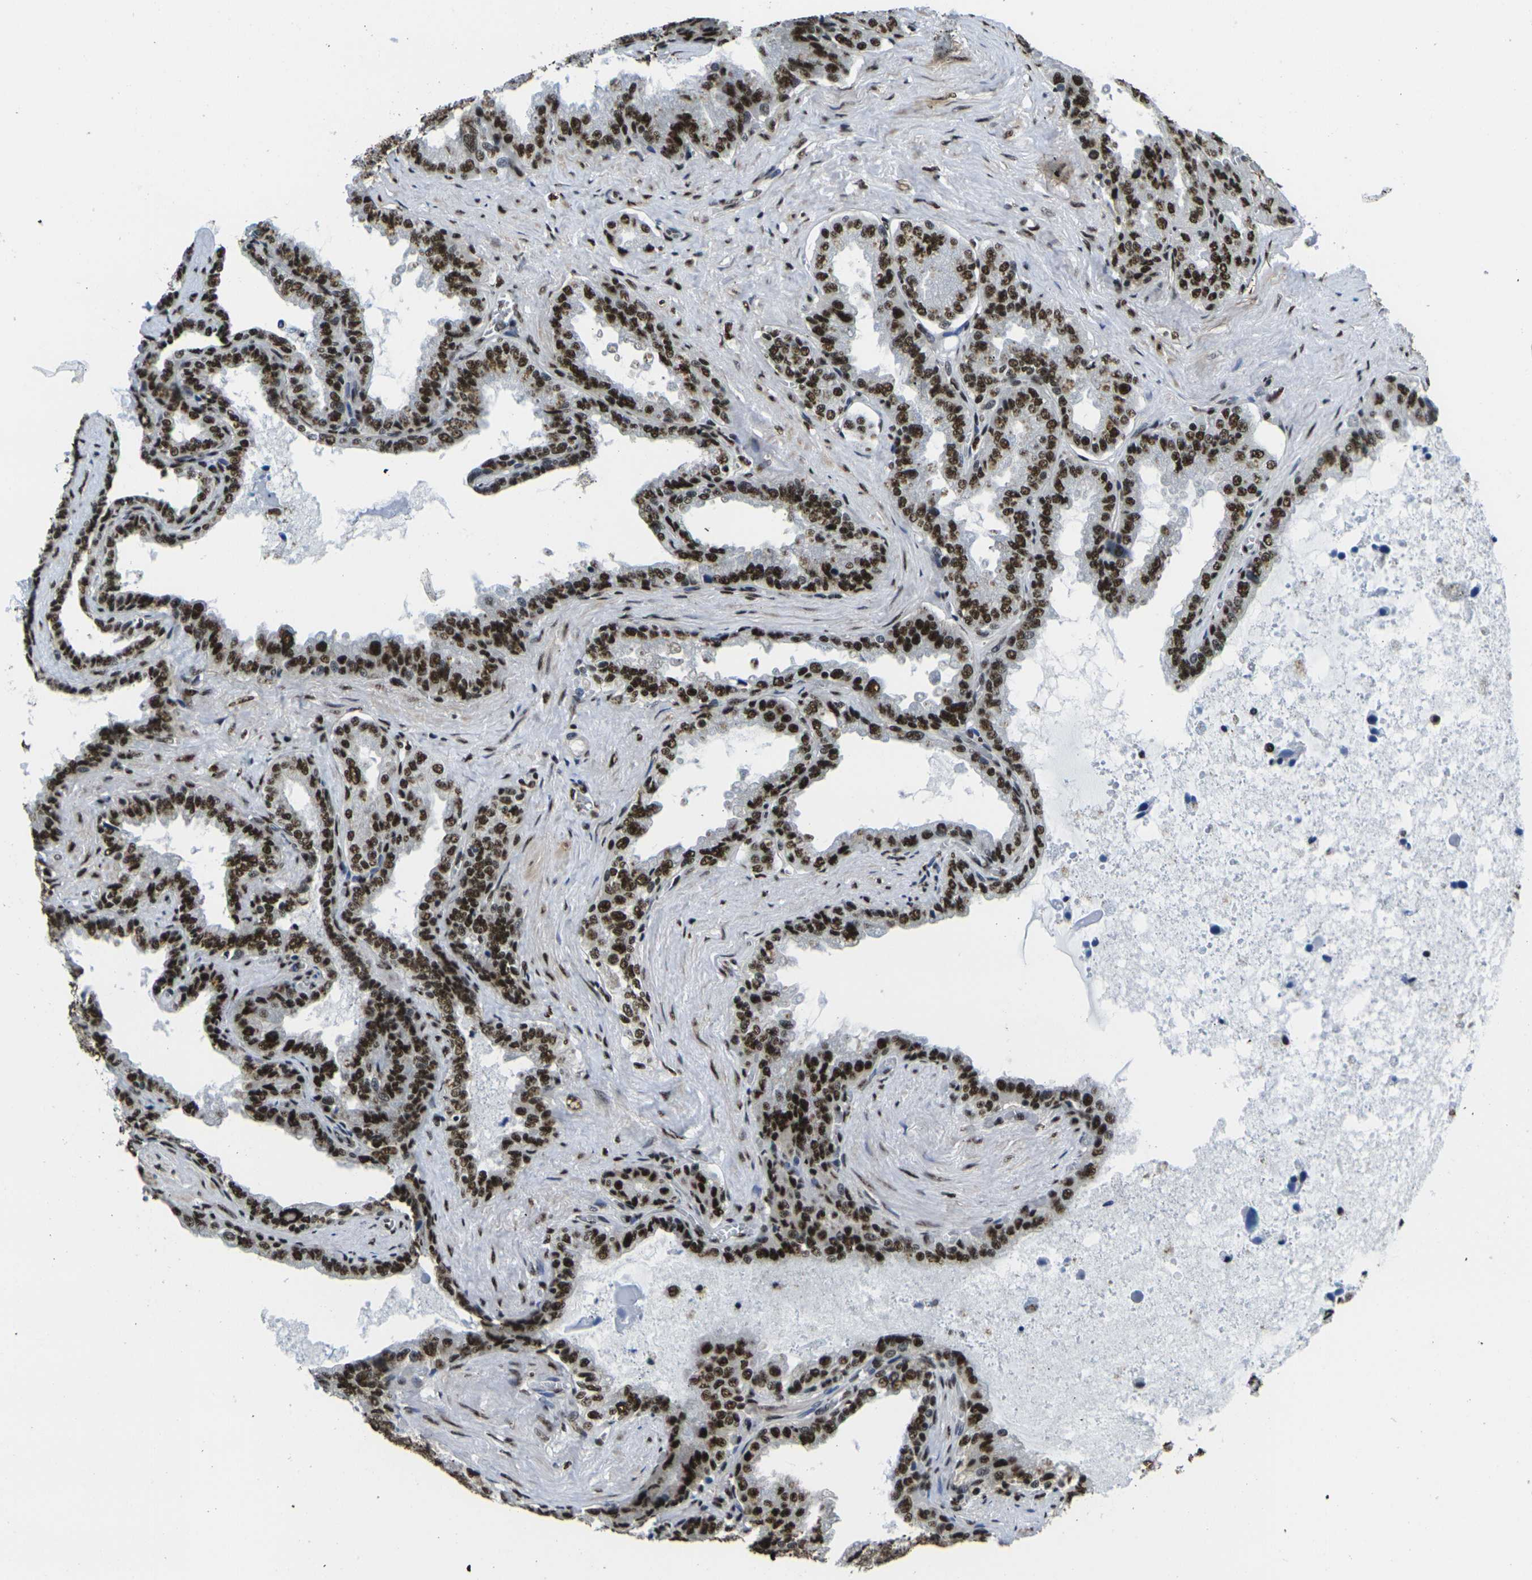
{"staining": {"intensity": "strong", "quantity": ">75%", "location": "nuclear"}, "tissue": "seminal vesicle", "cell_type": "Glandular cells", "image_type": "normal", "snomed": [{"axis": "morphology", "description": "Normal tissue, NOS"}, {"axis": "topography", "description": "Seminal veicle"}], "caption": "Protein staining of benign seminal vesicle exhibits strong nuclear expression in approximately >75% of glandular cells. The protein of interest is stained brown, and the nuclei are stained in blue (DAB IHC with brightfield microscopy, high magnification).", "gene": "SMARCC1", "patient": {"sex": "male", "age": 46}}